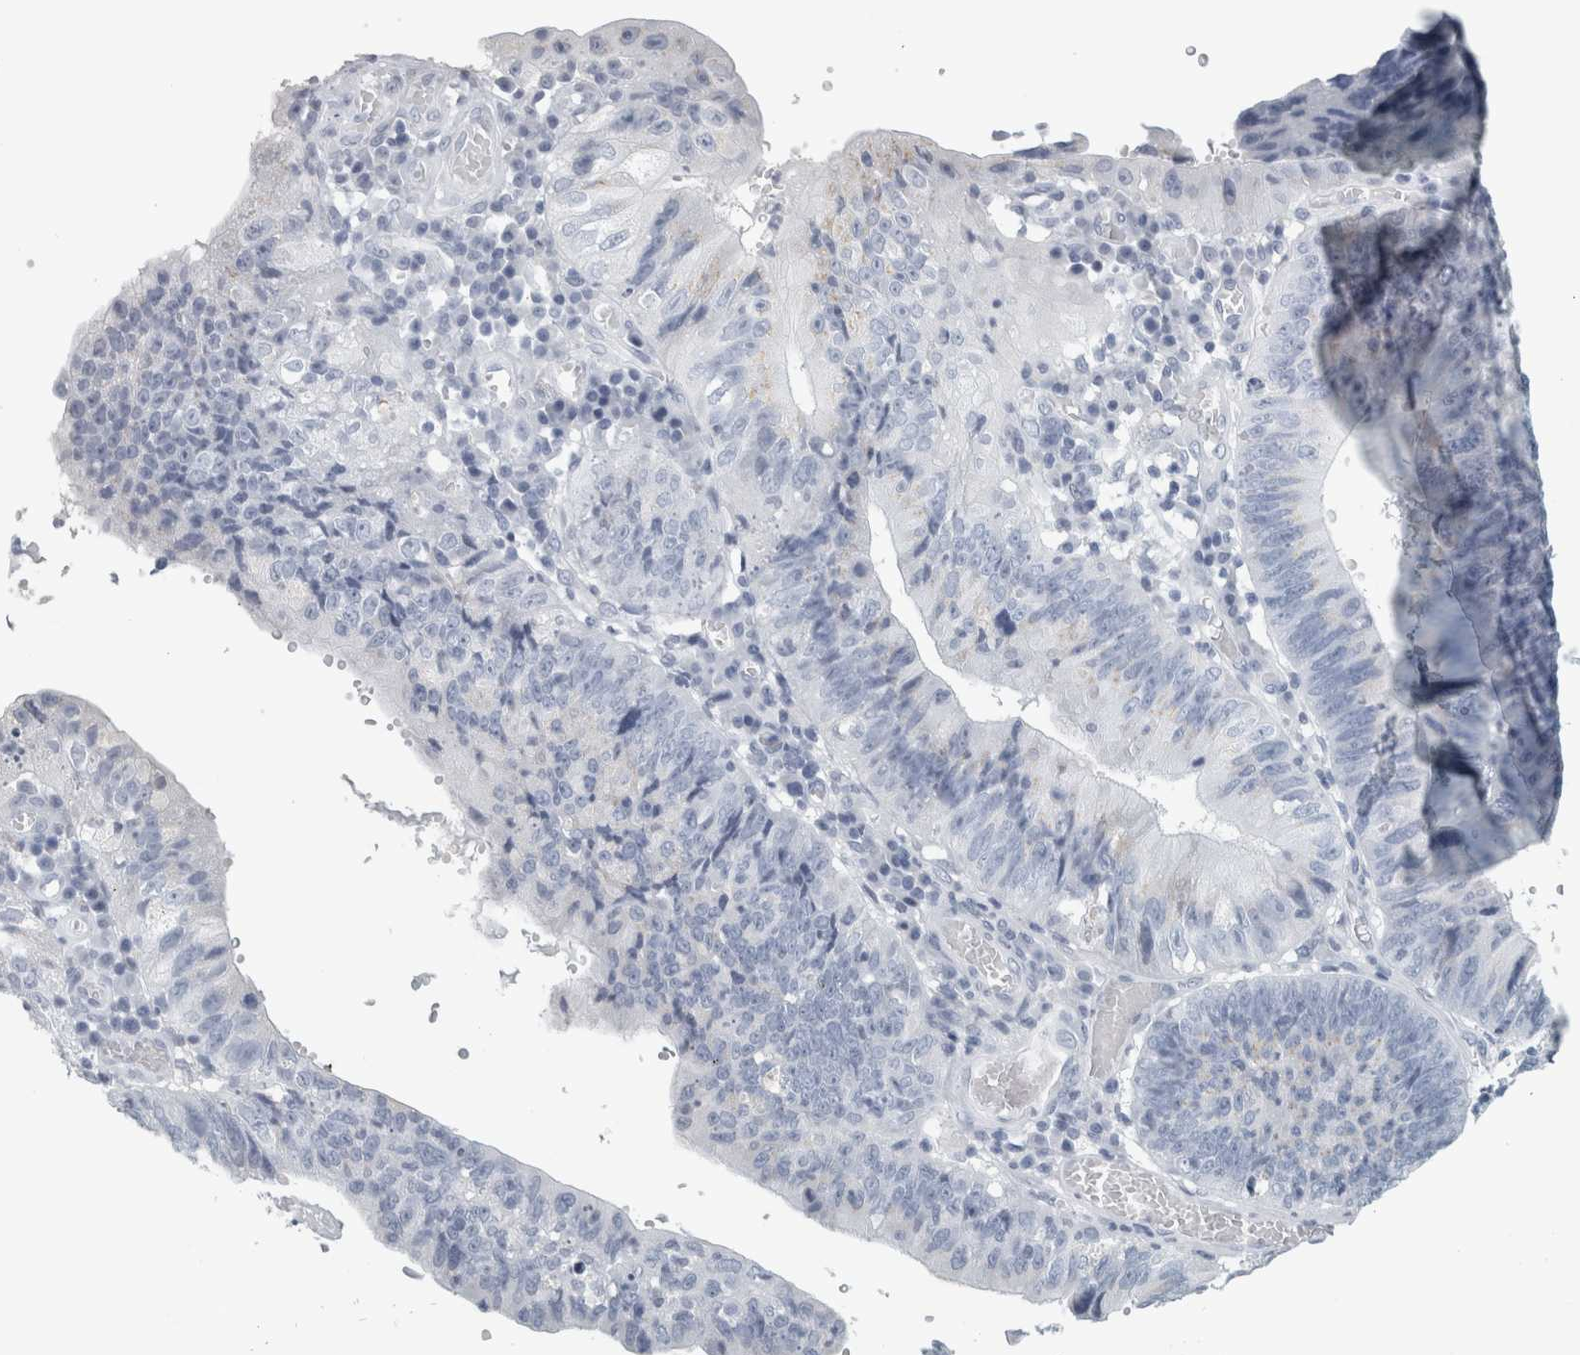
{"staining": {"intensity": "negative", "quantity": "none", "location": "none"}, "tissue": "stomach cancer", "cell_type": "Tumor cells", "image_type": "cancer", "snomed": [{"axis": "morphology", "description": "Adenocarcinoma, NOS"}, {"axis": "topography", "description": "Stomach"}], "caption": "Tumor cells show no significant protein expression in stomach cancer (adenocarcinoma).", "gene": "CPE", "patient": {"sex": "male", "age": 59}}